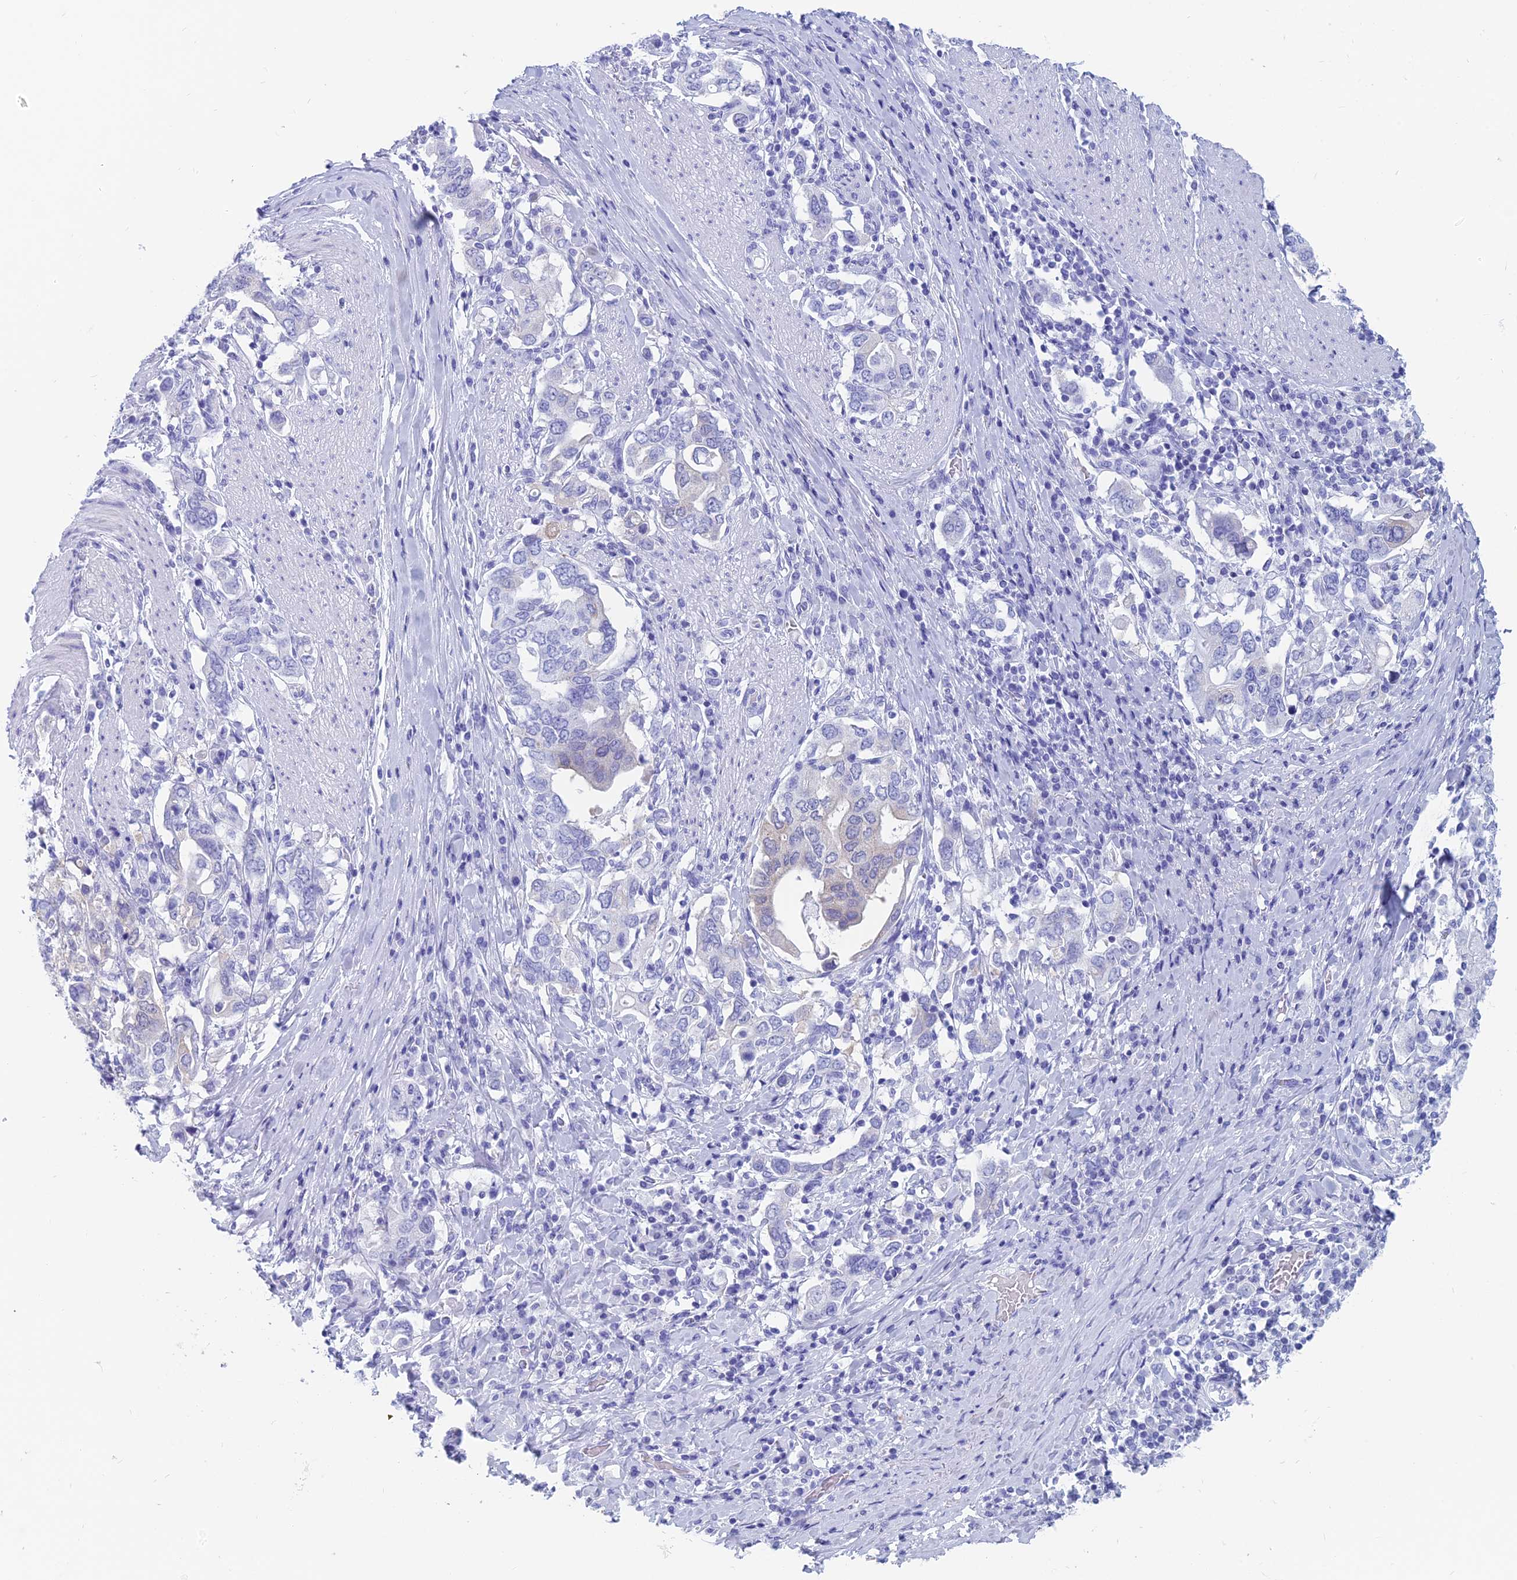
{"staining": {"intensity": "negative", "quantity": "none", "location": "none"}, "tissue": "stomach cancer", "cell_type": "Tumor cells", "image_type": "cancer", "snomed": [{"axis": "morphology", "description": "Adenocarcinoma, NOS"}, {"axis": "topography", "description": "Stomach, upper"}, {"axis": "topography", "description": "Stomach"}], "caption": "Histopathology image shows no significant protein staining in tumor cells of stomach adenocarcinoma.", "gene": "CAPS", "patient": {"sex": "male", "age": 62}}